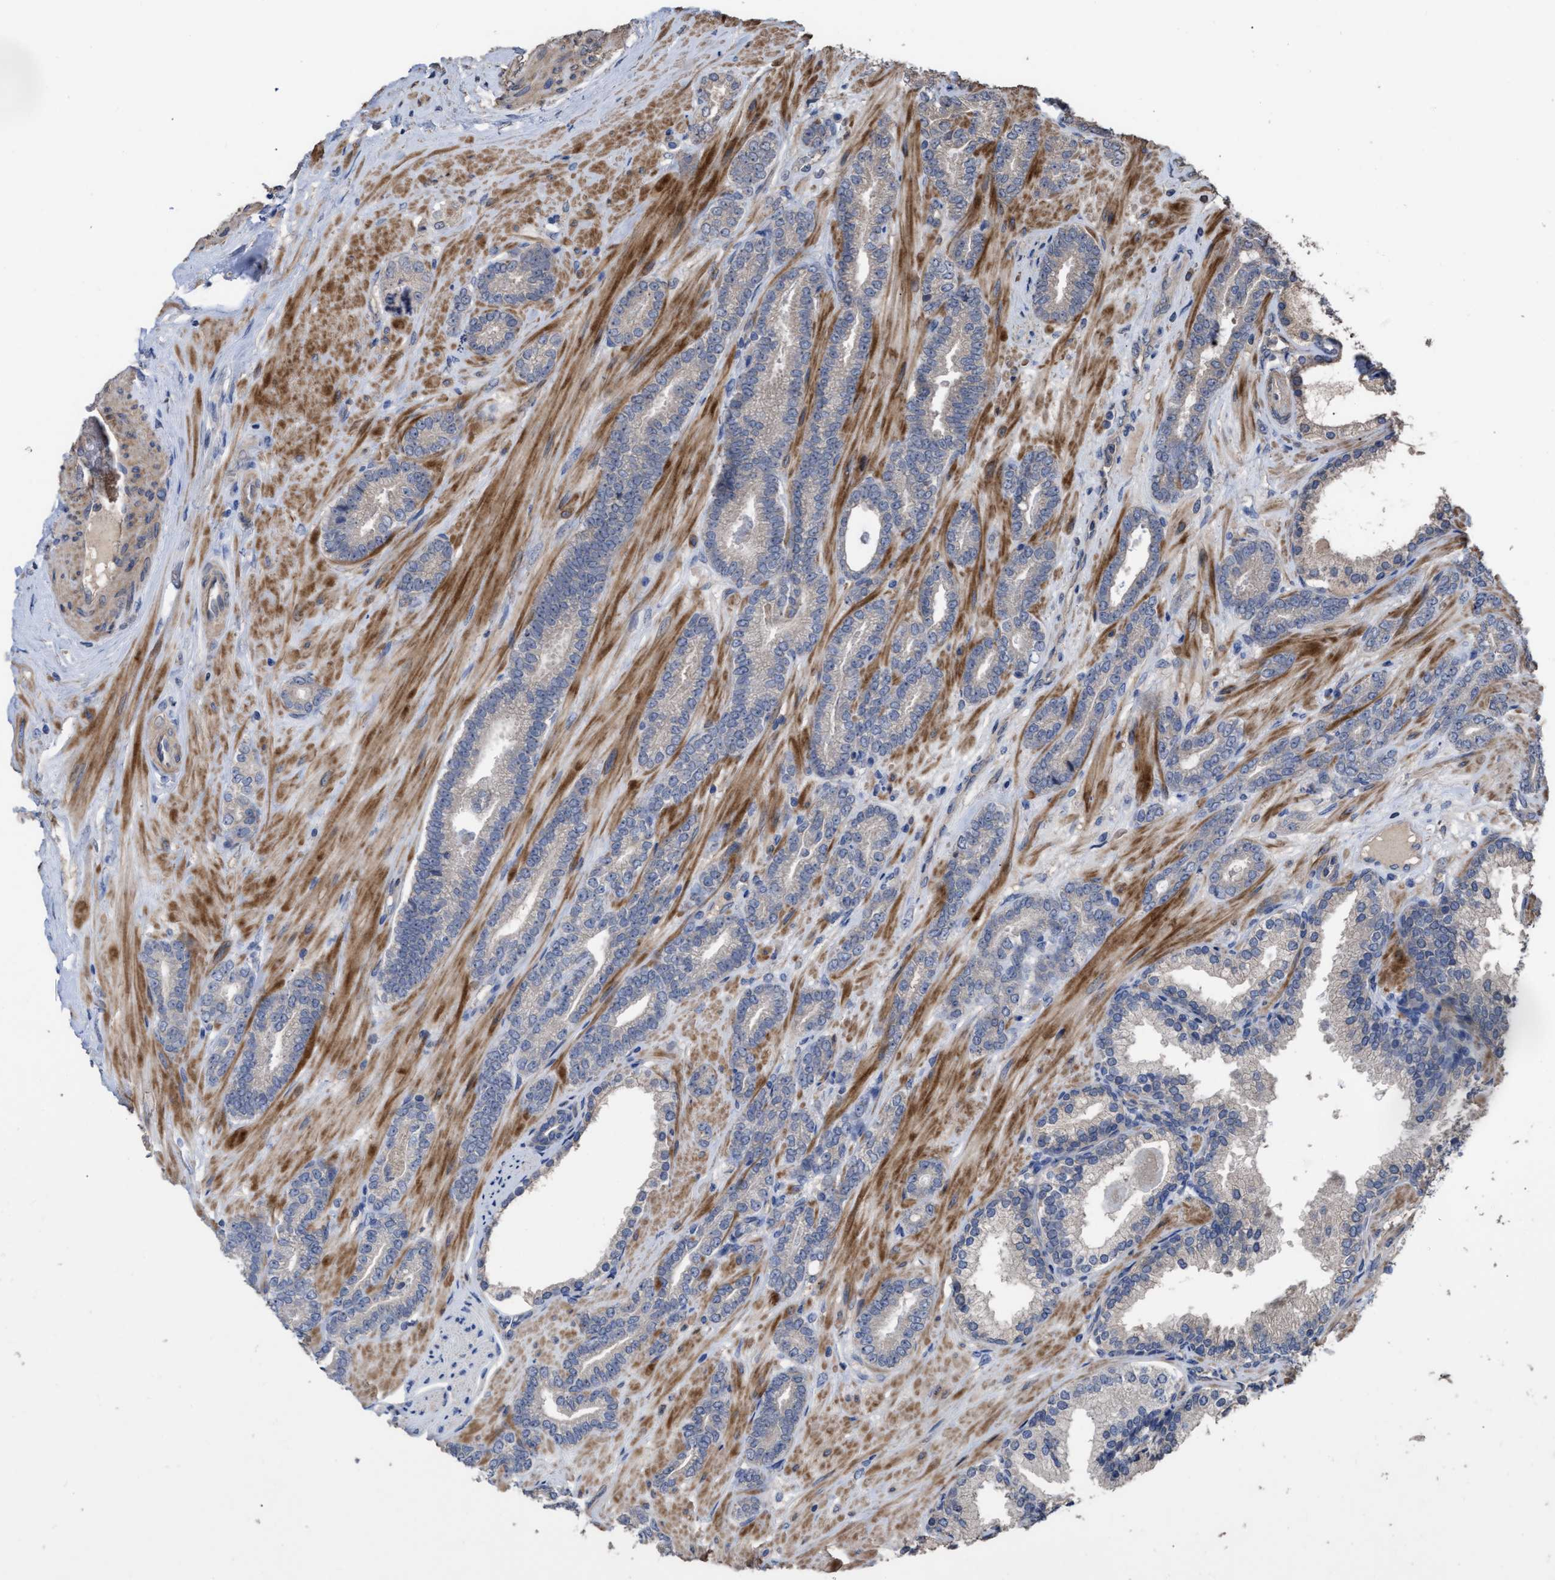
{"staining": {"intensity": "negative", "quantity": "none", "location": "none"}, "tissue": "prostate cancer", "cell_type": "Tumor cells", "image_type": "cancer", "snomed": [{"axis": "morphology", "description": "Adenocarcinoma, Low grade"}, {"axis": "topography", "description": "Prostate"}], "caption": "Tumor cells show no significant protein staining in prostate cancer.", "gene": "BTN2A1", "patient": {"sex": "male", "age": 63}}